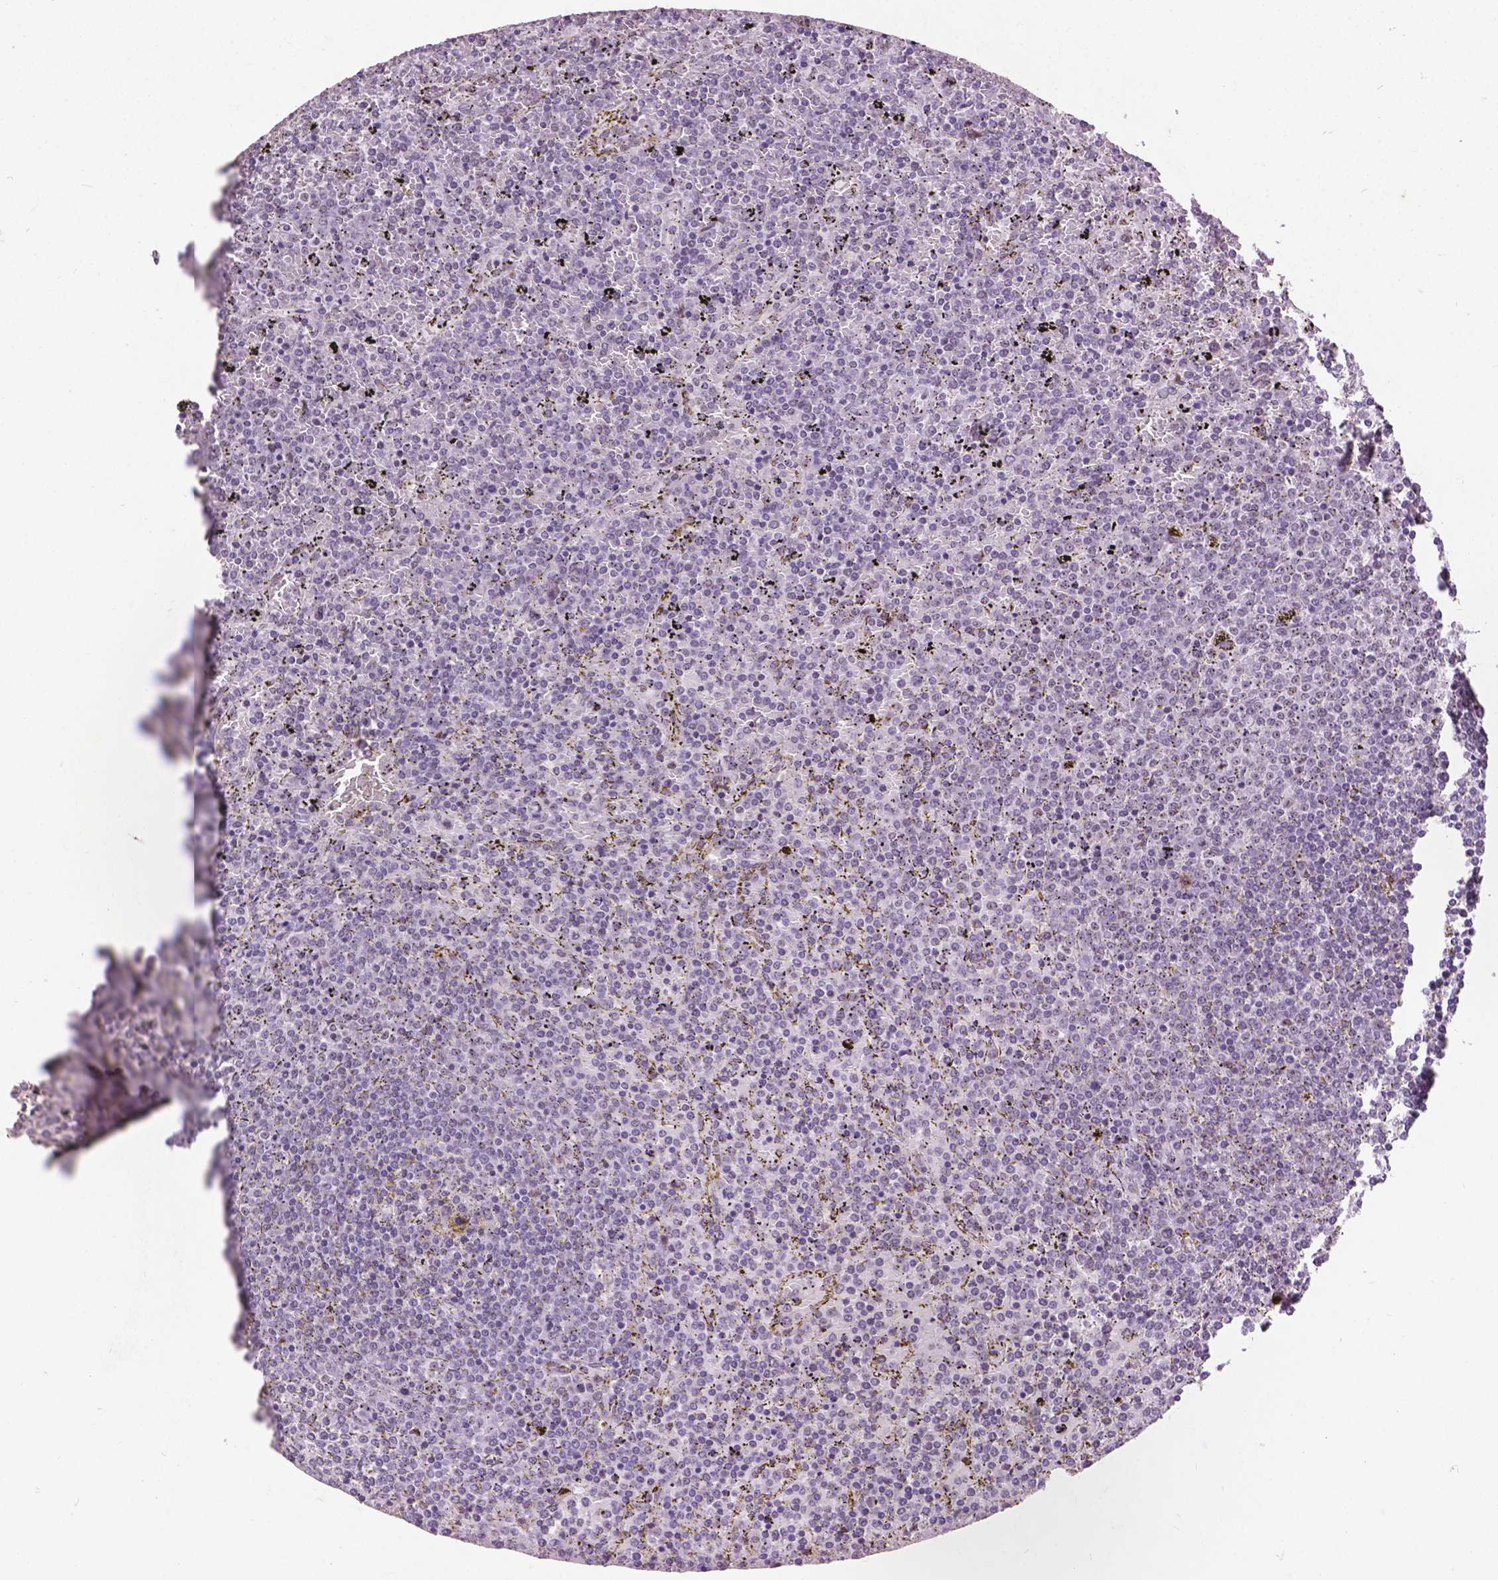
{"staining": {"intensity": "weak", "quantity": "25%-75%", "location": "nuclear"}, "tissue": "lymphoma", "cell_type": "Tumor cells", "image_type": "cancer", "snomed": [{"axis": "morphology", "description": "Malignant lymphoma, non-Hodgkin's type, Low grade"}, {"axis": "topography", "description": "Spleen"}], "caption": "Tumor cells reveal low levels of weak nuclear positivity in about 25%-75% of cells in human malignant lymphoma, non-Hodgkin's type (low-grade).", "gene": "COIL", "patient": {"sex": "female", "age": 77}}